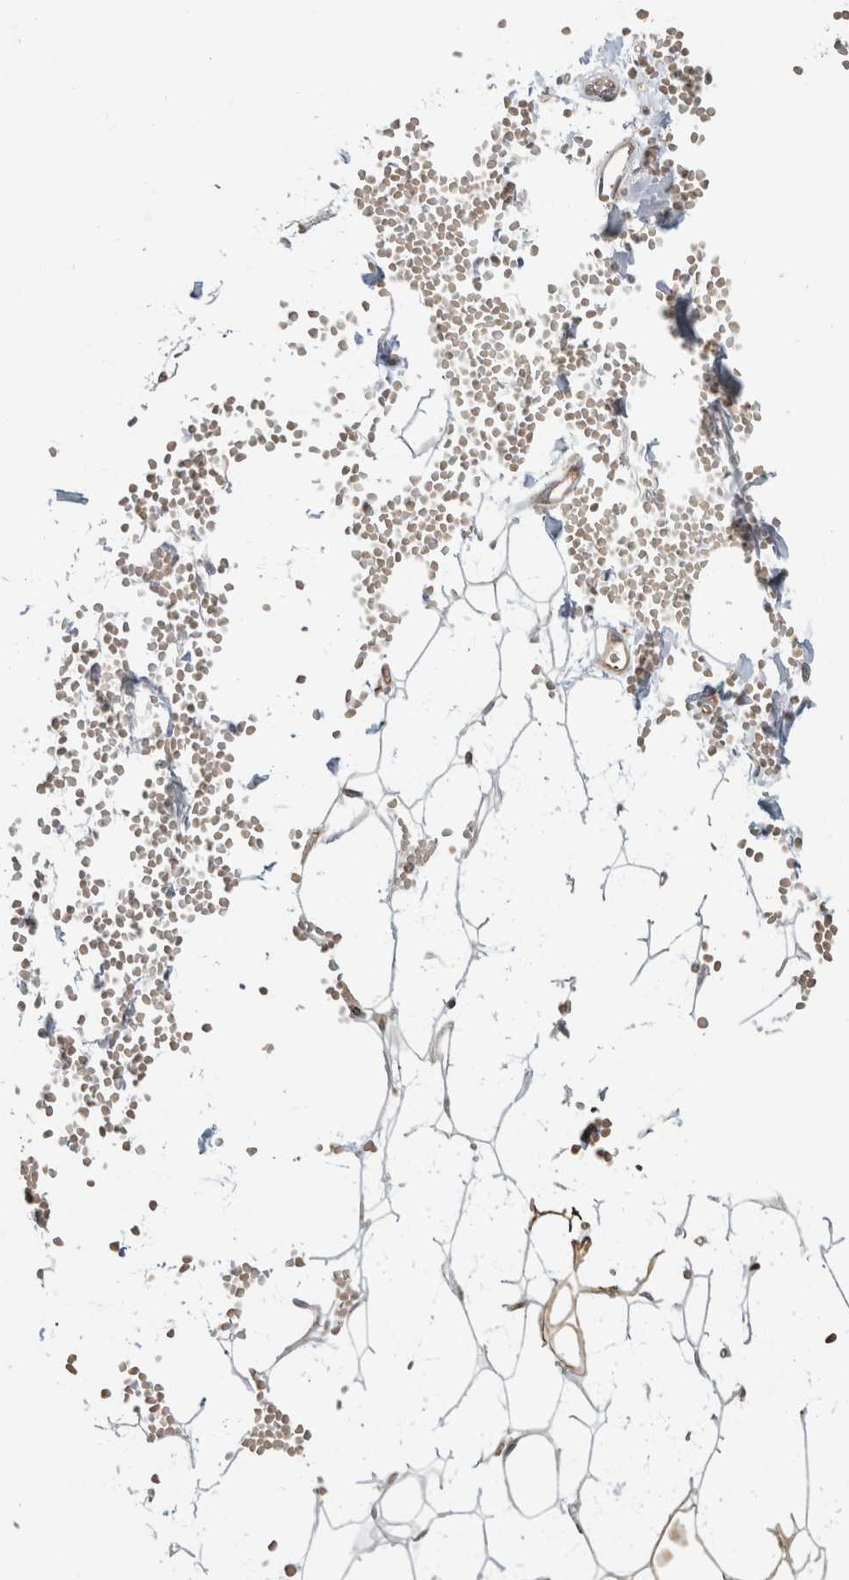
{"staining": {"intensity": "weak", "quantity": "<25%", "location": "cytoplasmic/membranous"}, "tissue": "adipose tissue", "cell_type": "Adipocytes", "image_type": "normal", "snomed": [{"axis": "morphology", "description": "Normal tissue, NOS"}, {"axis": "topography", "description": "Breast"}], "caption": "A photomicrograph of adipose tissue stained for a protein reveals no brown staining in adipocytes. Nuclei are stained in blue.", "gene": "KPNA5", "patient": {"sex": "female", "age": 23}}